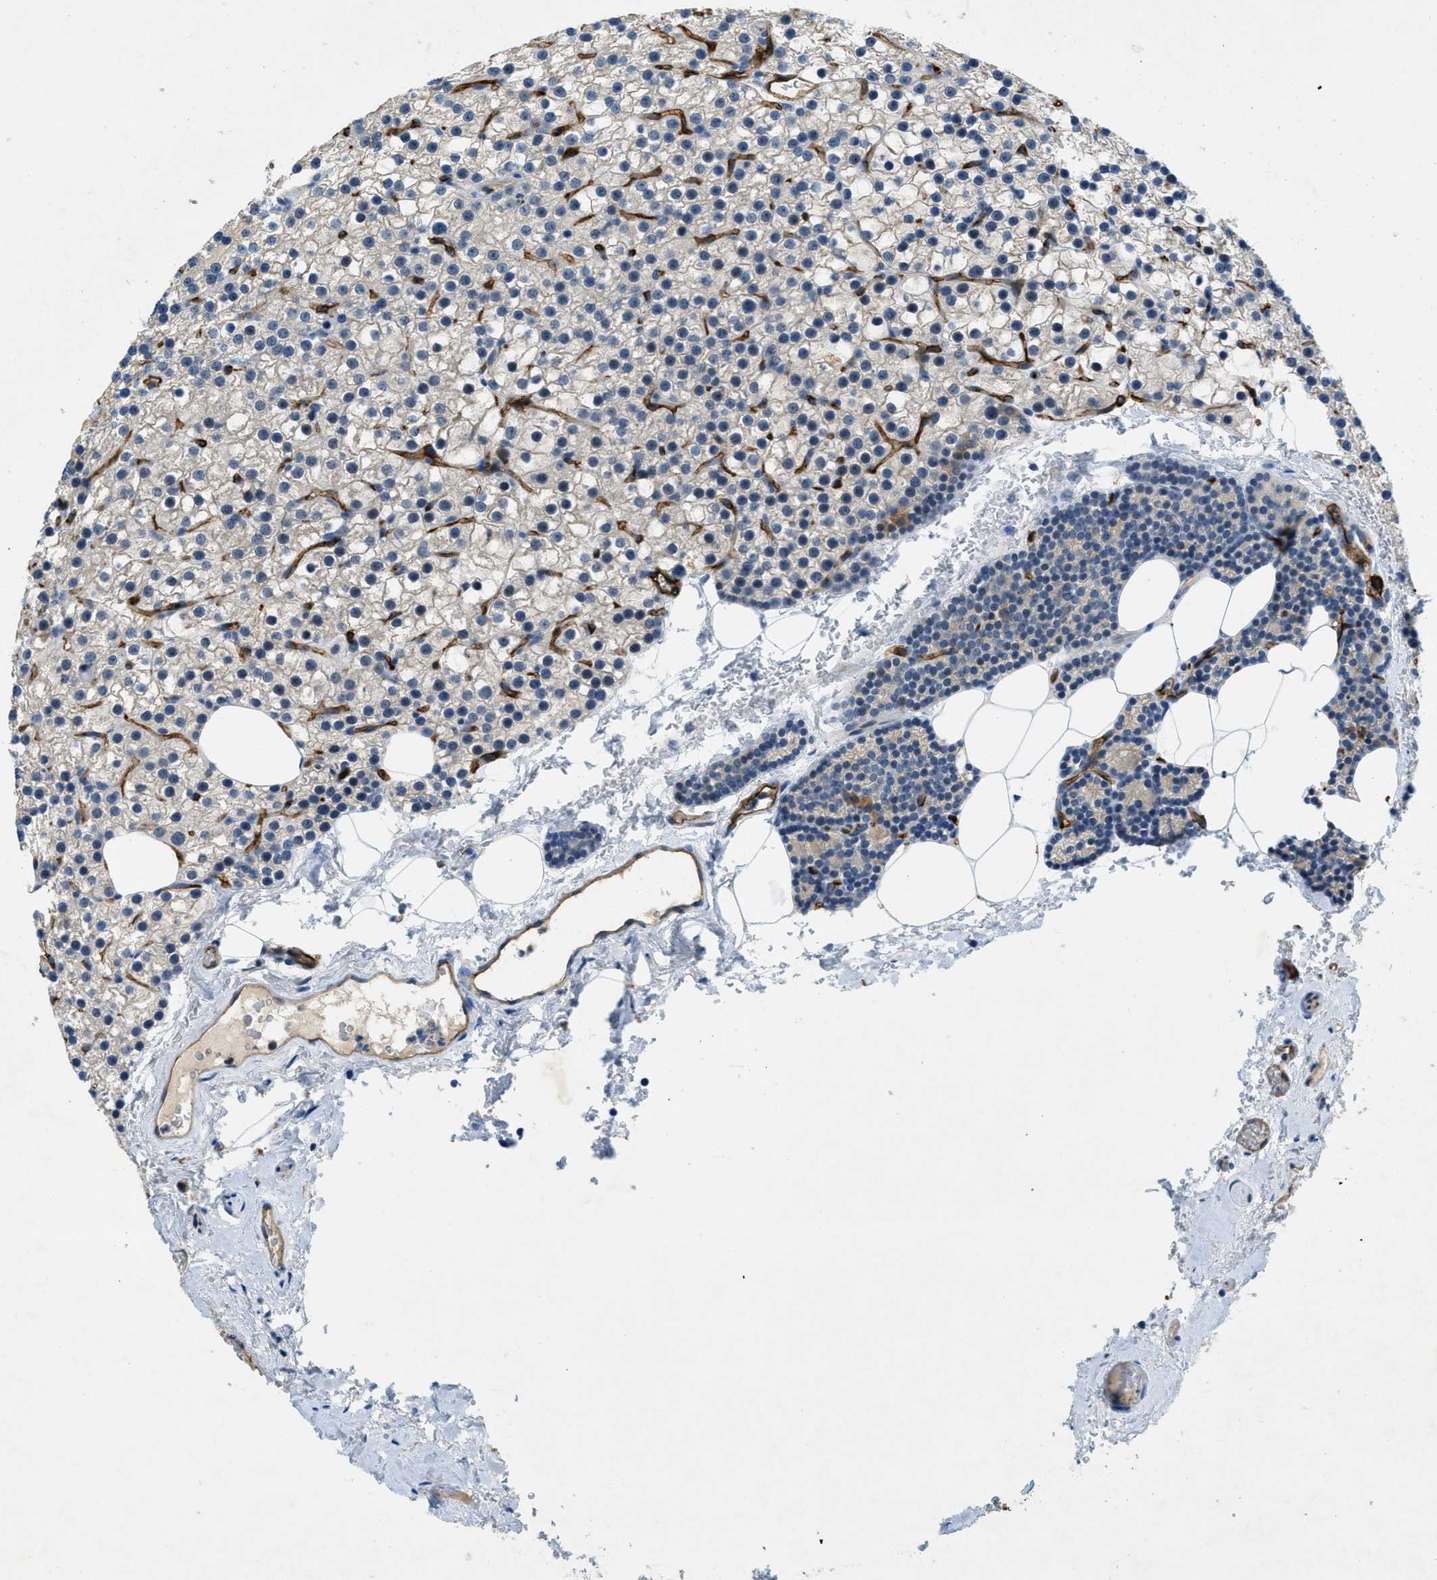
{"staining": {"intensity": "negative", "quantity": "none", "location": "none"}, "tissue": "parathyroid gland", "cell_type": "Glandular cells", "image_type": "normal", "snomed": [{"axis": "morphology", "description": "Normal tissue, NOS"}, {"axis": "morphology", "description": "Adenoma, NOS"}, {"axis": "topography", "description": "Parathyroid gland"}], "caption": "IHC of unremarkable parathyroid gland shows no expression in glandular cells. The staining is performed using DAB brown chromogen with nuclei counter-stained in using hematoxylin.", "gene": "SLCO2A1", "patient": {"sex": "female", "age": 70}}